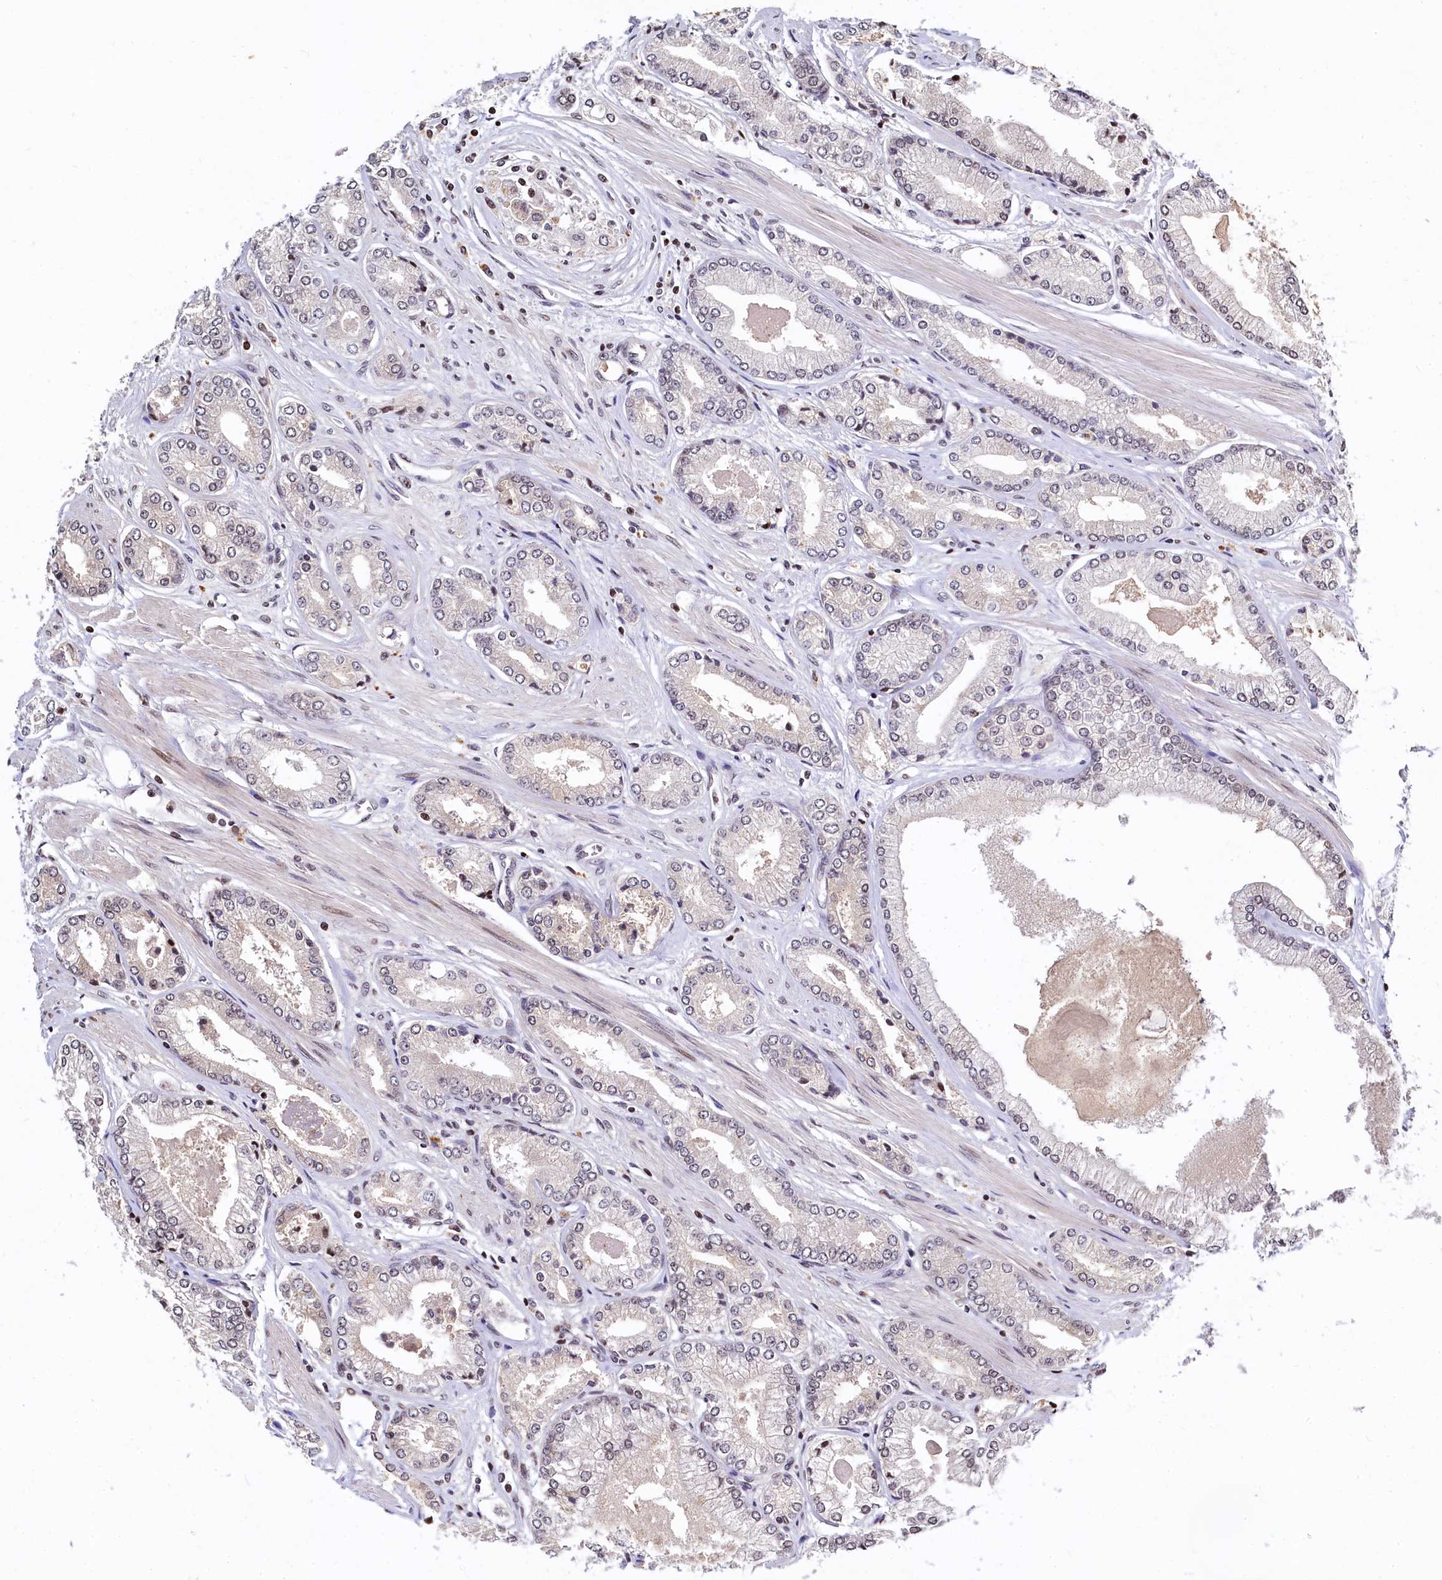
{"staining": {"intensity": "negative", "quantity": "none", "location": "none"}, "tissue": "prostate cancer", "cell_type": "Tumor cells", "image_type": "cancer", "snomed": [{"axis": "morphology", "description": "Adenocarcinoma, Low grade"}, {"axis": "topography", "description": "Prostate"}], "caption": "High power microscopy image of an immunohistochemistry histopathology image of low-grade adenocarcinoma (prostate), revealing no significant positivity in tumor cells.", "gene": "FAM217B", "patient": {"sex": "male", "age": 60}}